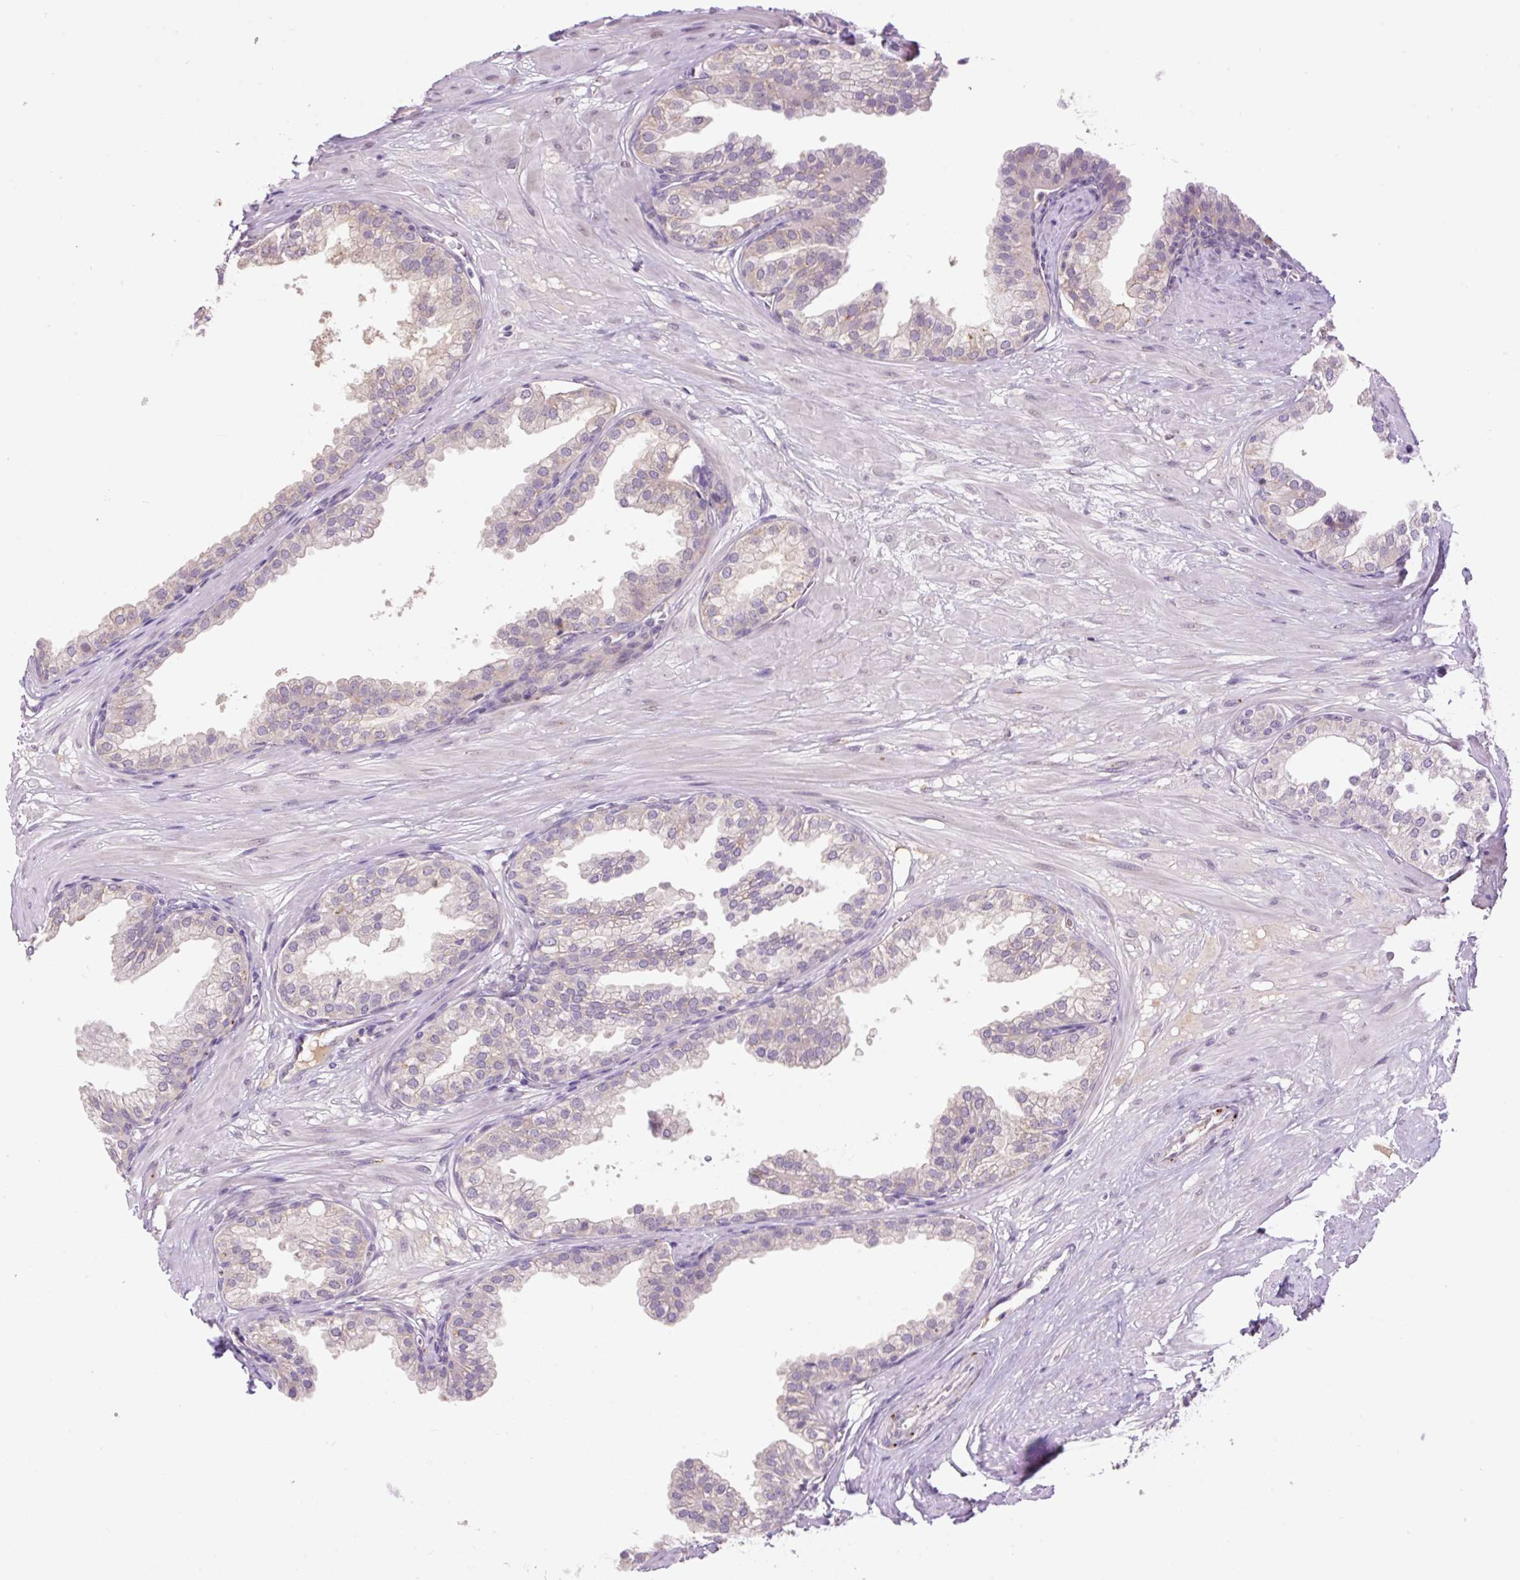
{"staining": {"intensity": "weak", "quantity": "<25%", "location": "cytoplasmic/membranous"}, "tissue": "prostate", "cell_type": "Glandular cells", "image_type": "normal", "snomed": [{"axis": "morphology", "description": "Normal tissue, NOS"}, {"axis": "topography", "description": "Prostate"}, {"axis": "topography", "description": "Peripheral nerve tissue"}], "caption": "Prostate stained for a protein using IHC reveals no expression glandular cells.", "gene": "HABP4", "patient": {"sex": "male", "age": 55}}